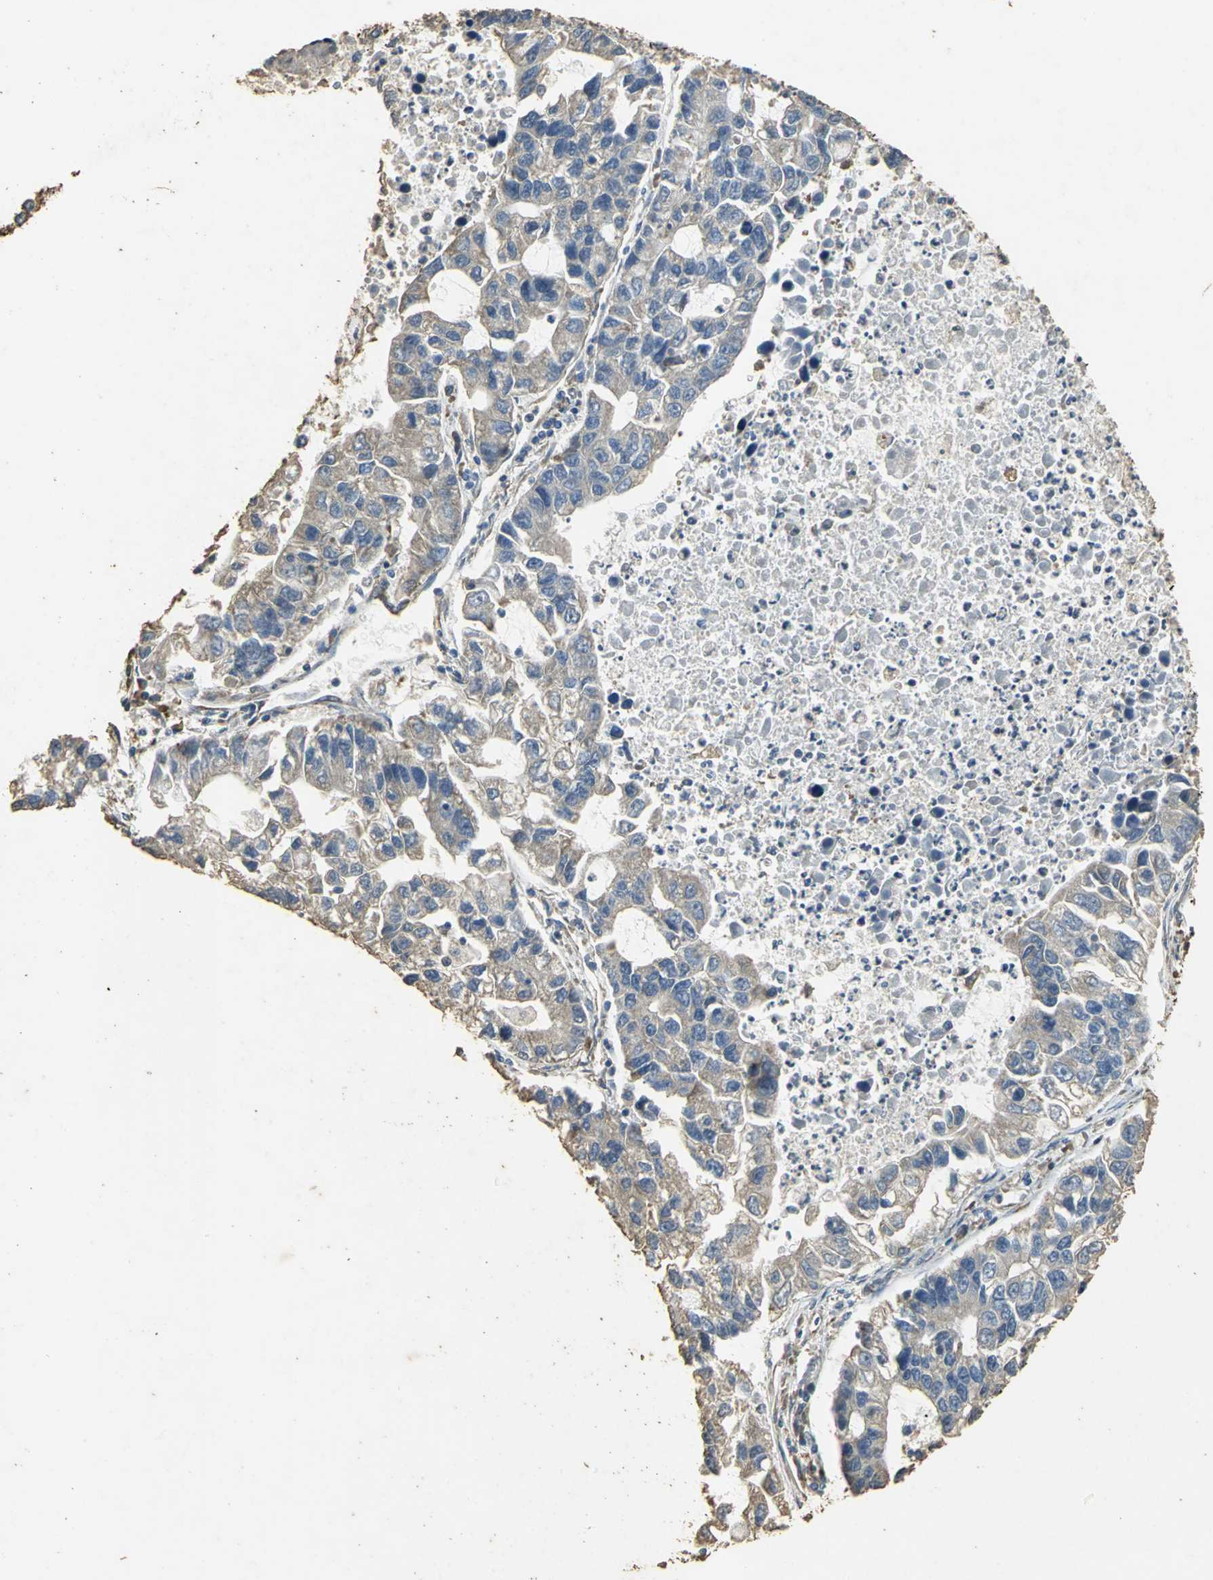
{"staining": {"intensity": "weak", "quantity": "25%-75%", "location": "cytoplasmic/membranous"}, "tissue": "lung cancer", "cell_type": "Tumor cells", "image_type": "cancer", "snomed": [{"axis": "morphology", "description": "Adenocarcinoma, NOS"}, {"axis": "topography", "description": "Lung"}], "caption": "Protein positivity by immunohistochemistry reveals weak cytoplasmic/membranous expression in approximately 25%-75% of tumor cells in lung cancer. (DAB (3,3'-diaminobenzidine) IHC with brightfield microscopy, high magnification).", "gene": "ACSL4", "patient": {"sex": "female", "age": 51}}